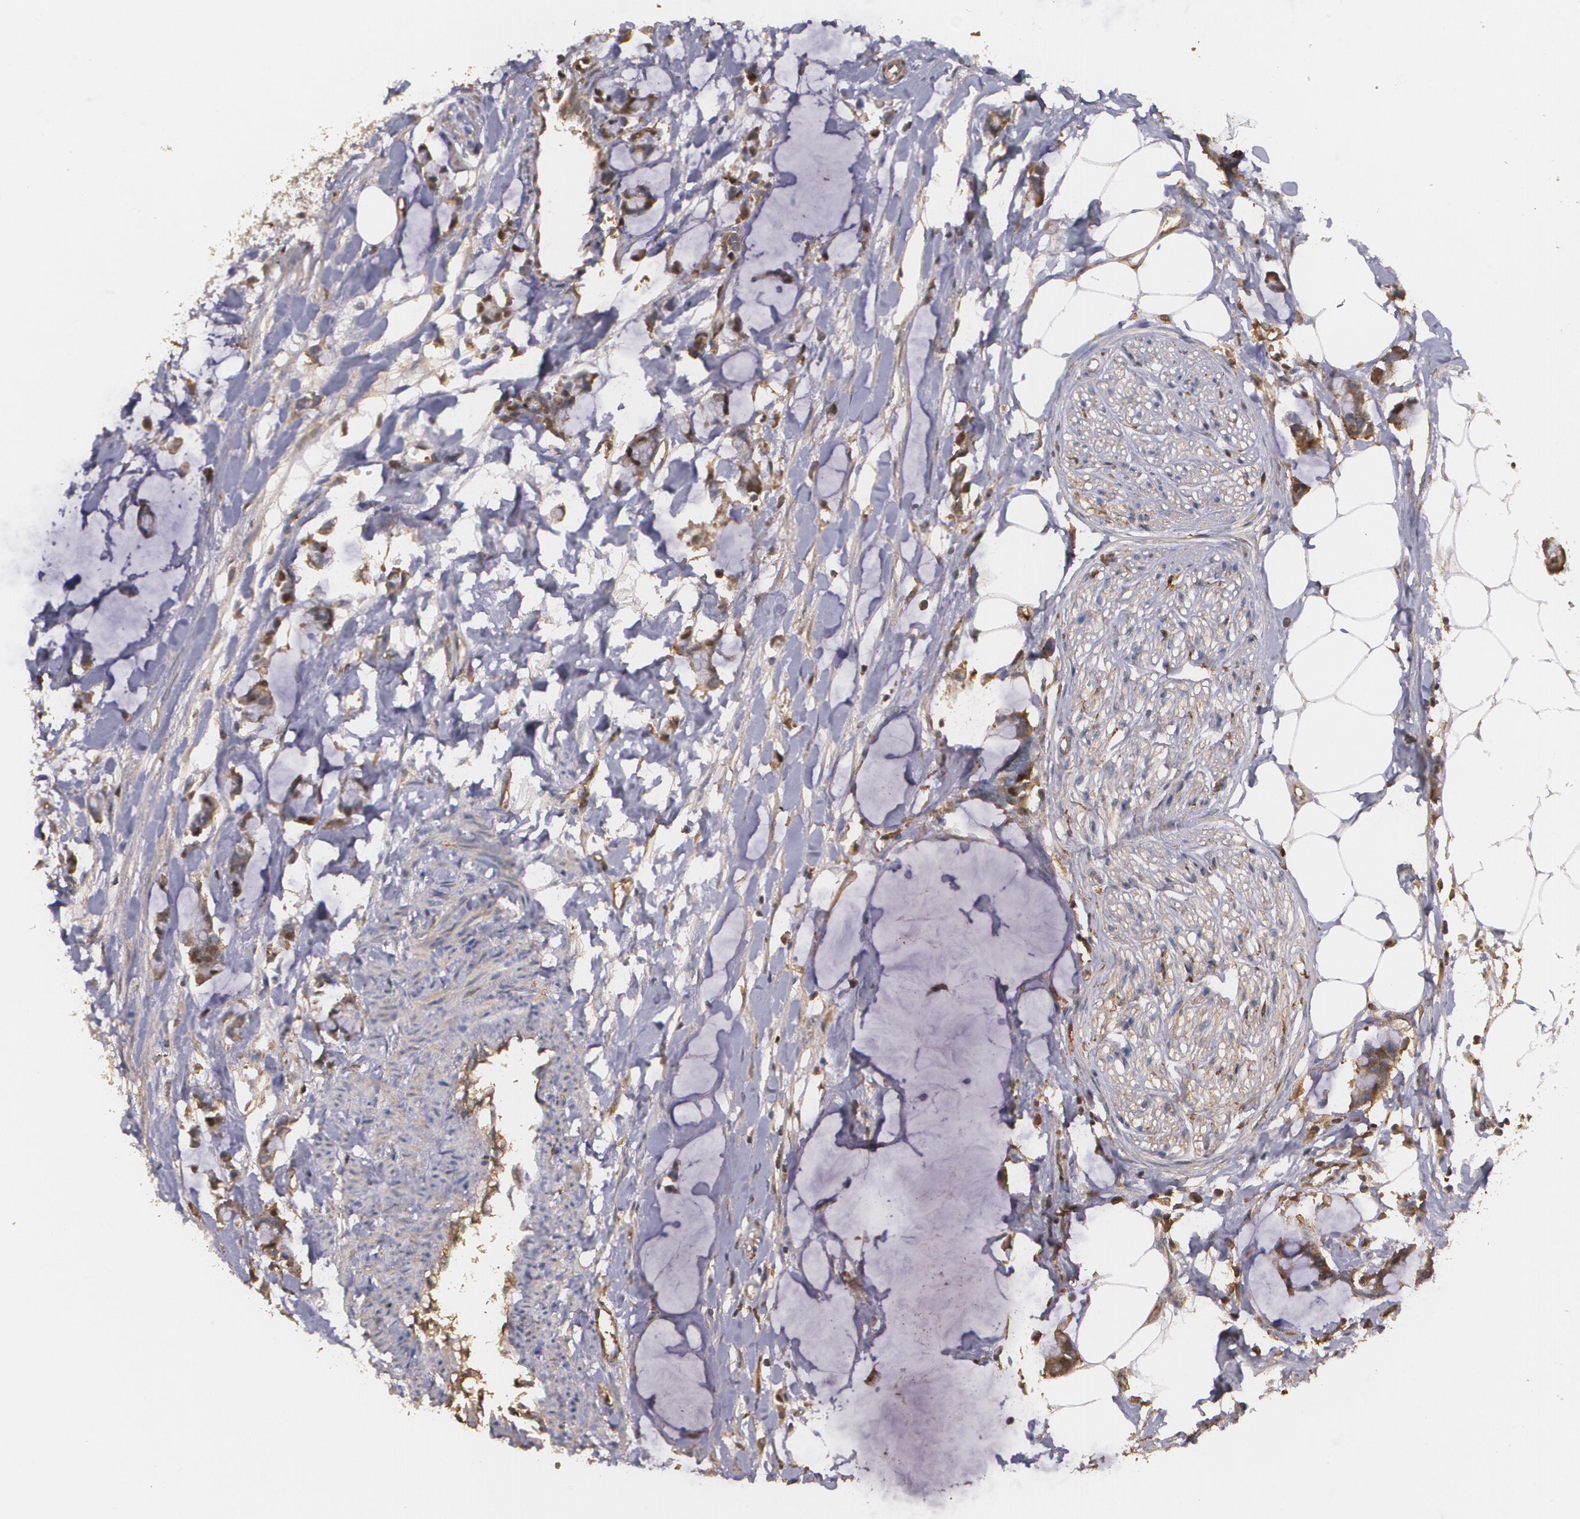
{"staining": {"intensity": "moderate", "quantity": ">75%", "location": "cytoplasmic/membranous"}, "tissue": "colorectal cancer", "cell_type": "Tumor cells", "image_type": "cancer", "snomed": [{"axis": "morphology", "description": "Normal tissue, NOS"}, {"axis": "morphology", "description": "Adenocarcinoma, NOS"}, {"axis": "topography", "description": "Colon"}, {"axis": "topography", "description": "Peripheral nerve tissue"}], "caption": "Immunohistochemistry (DAB (3,3'-diaminobenzidine)) staining of adenocarcinoma (colorectal) demonstrates moderate cytoplasmic/membranous protein staining in about >75% of tumor cells.", "gene": "PTS", "patient": {"sex": "male", "age": 14}}